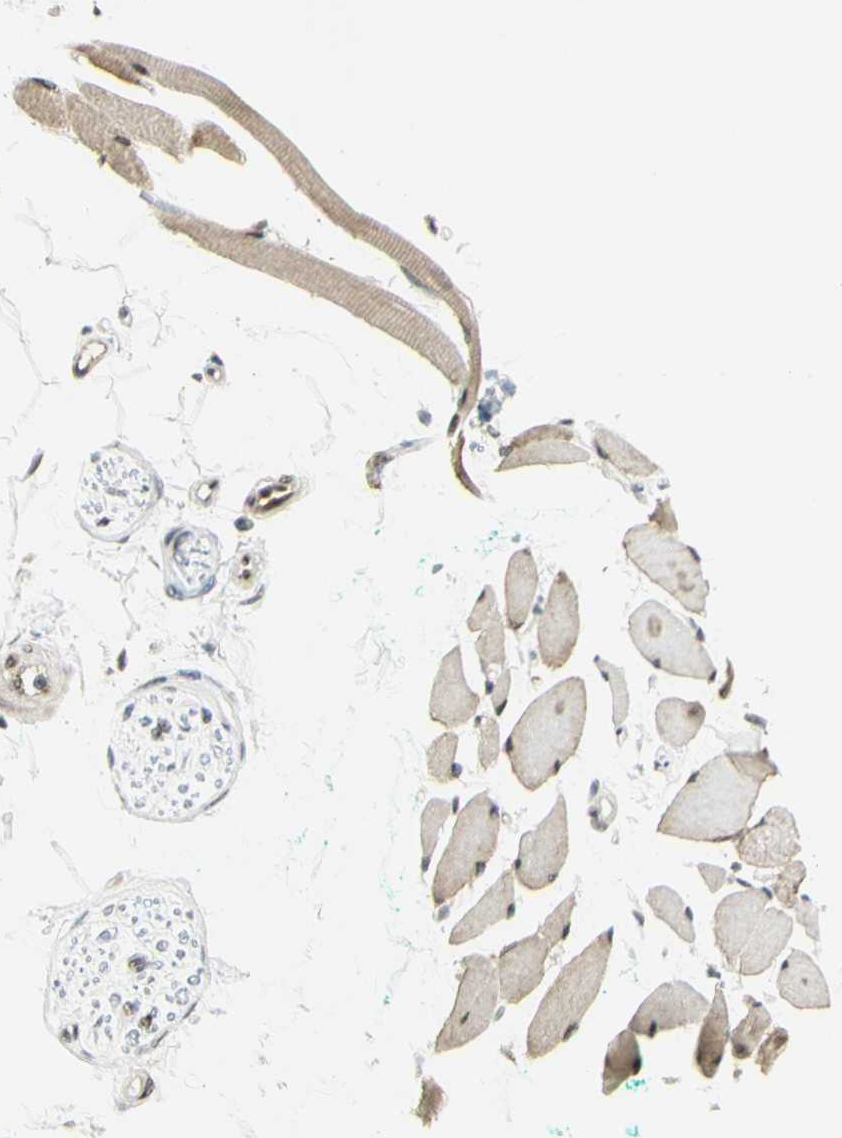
{"staining": {"intensity": "weak", "quantity": ">75%", "location": "cytoplasmic/membranous,nuclear"}, "tissue": "skeletal muscle", "cell_type": "Myocytes", "image_type": "normal", "snomed": [{"axis": "morphology", "description": "Normal tissue, NOS"}, {"axis": "topography", "description": "Skeletal muscle"}, {"axis": "topography", "description": "Oral tissue"}, {"axis": "topography", "description": "Peripheral nerve tissue"}], "caption": "This is a micrograph of immunohistochemistry staining of normal skeletal muscle, which shows weak expression in the cytoplasmic/membranous,nuclear of myocytes.", "gene": "DDX1", "patient": {"sex": "female", "age": 84}}